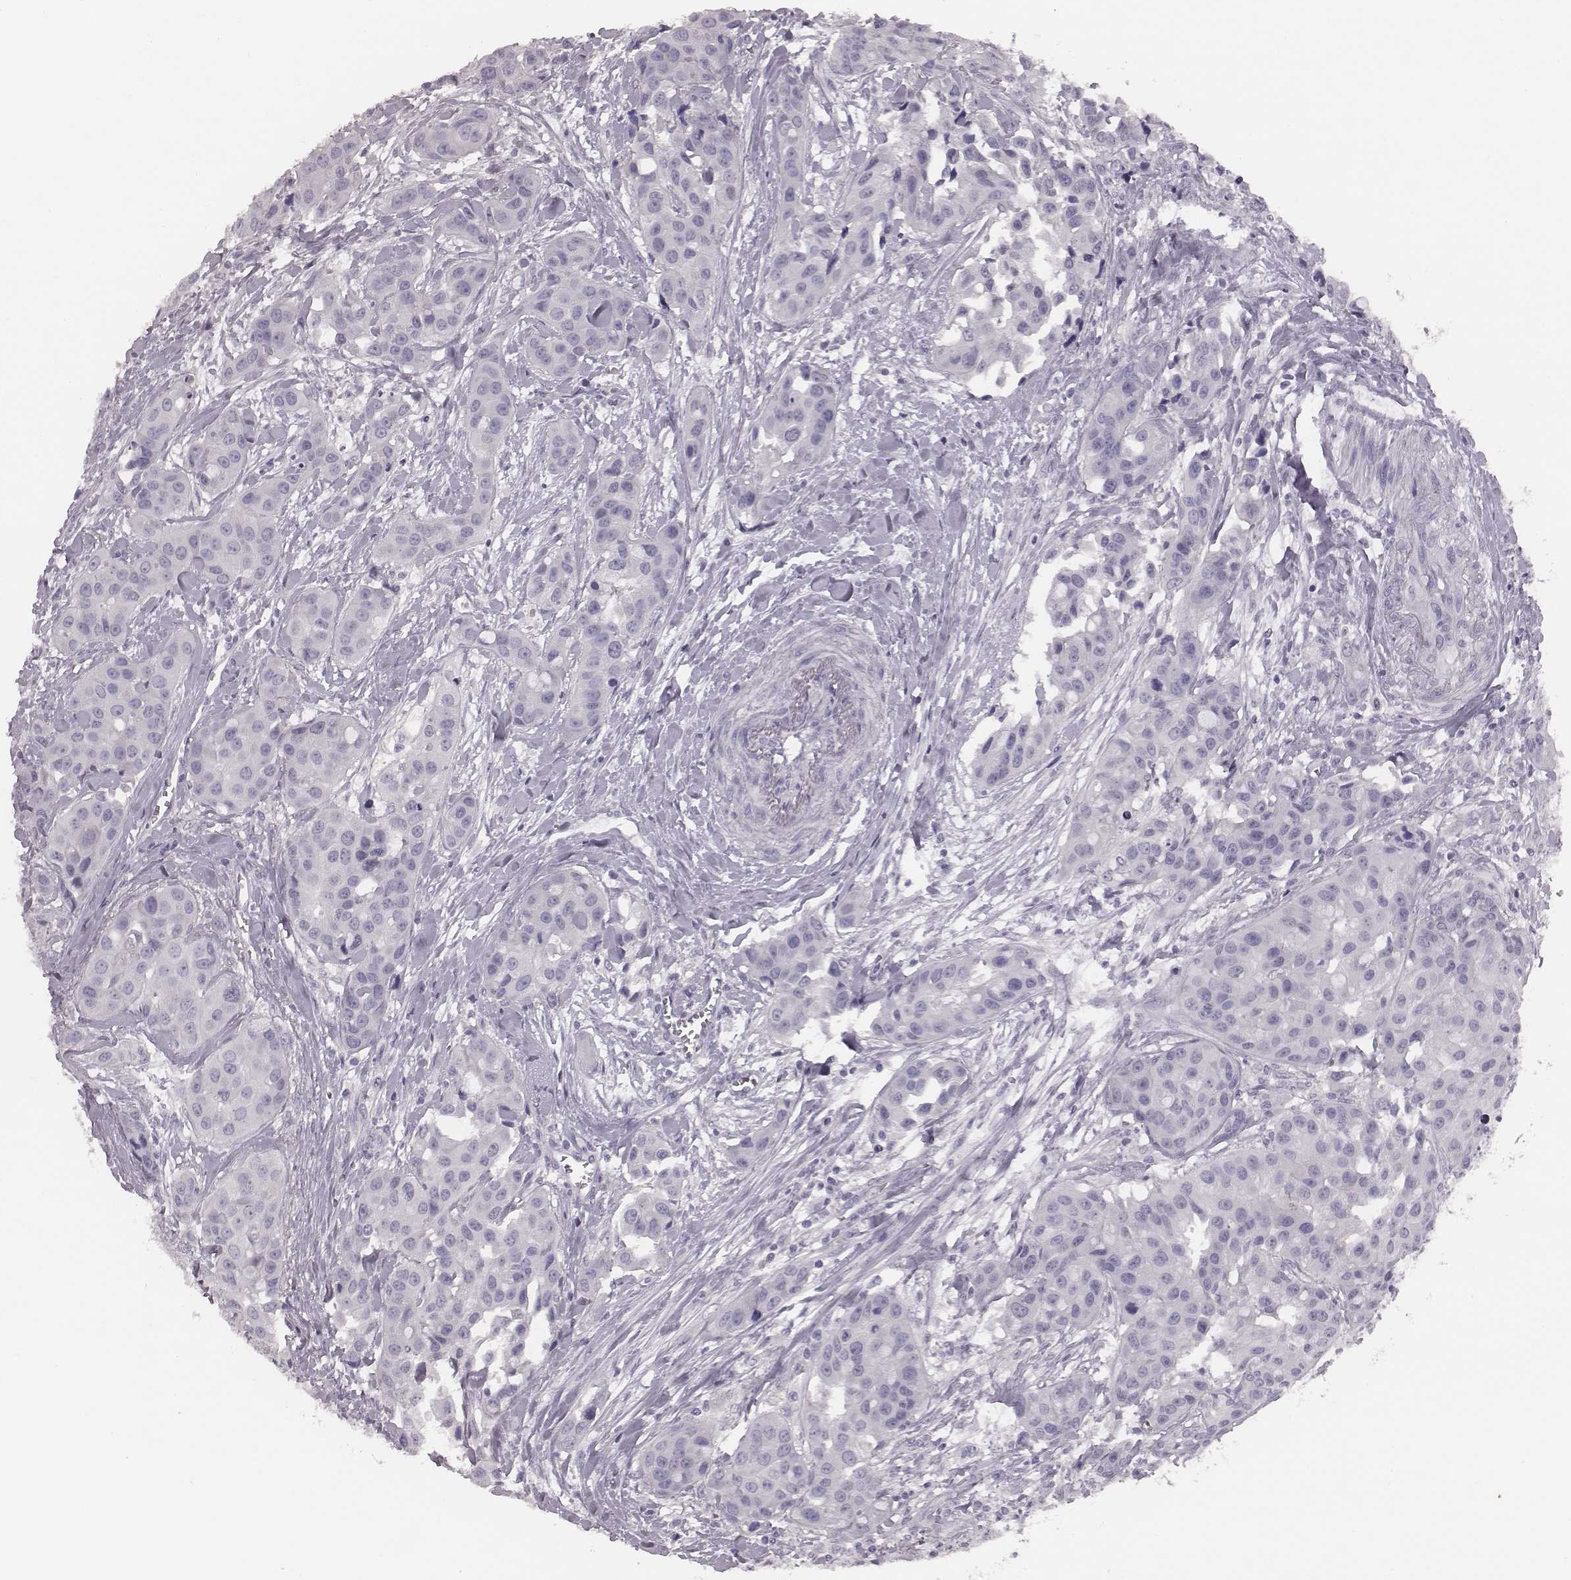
{"staining": {"intensity": "negative", "quantity": "none", "location": "none"}, "tissue": "head and neck cancer", "cell_type": "Tumor cells", "image_type": "cancer", "snomed": [{"axis": "morphology", "description": "Adenocarcinoma, NOS"}, {"axis": "topography", "description": "Head-Neck"}], "caption": "Immunohistochemistry histopathology image of human adenocarcinoma (head and neck) stained for a protein (brown), which displays no positivity in tumor cells.", "gene": "CSHL1", "patient": {"sex": "male", "age": 76}}